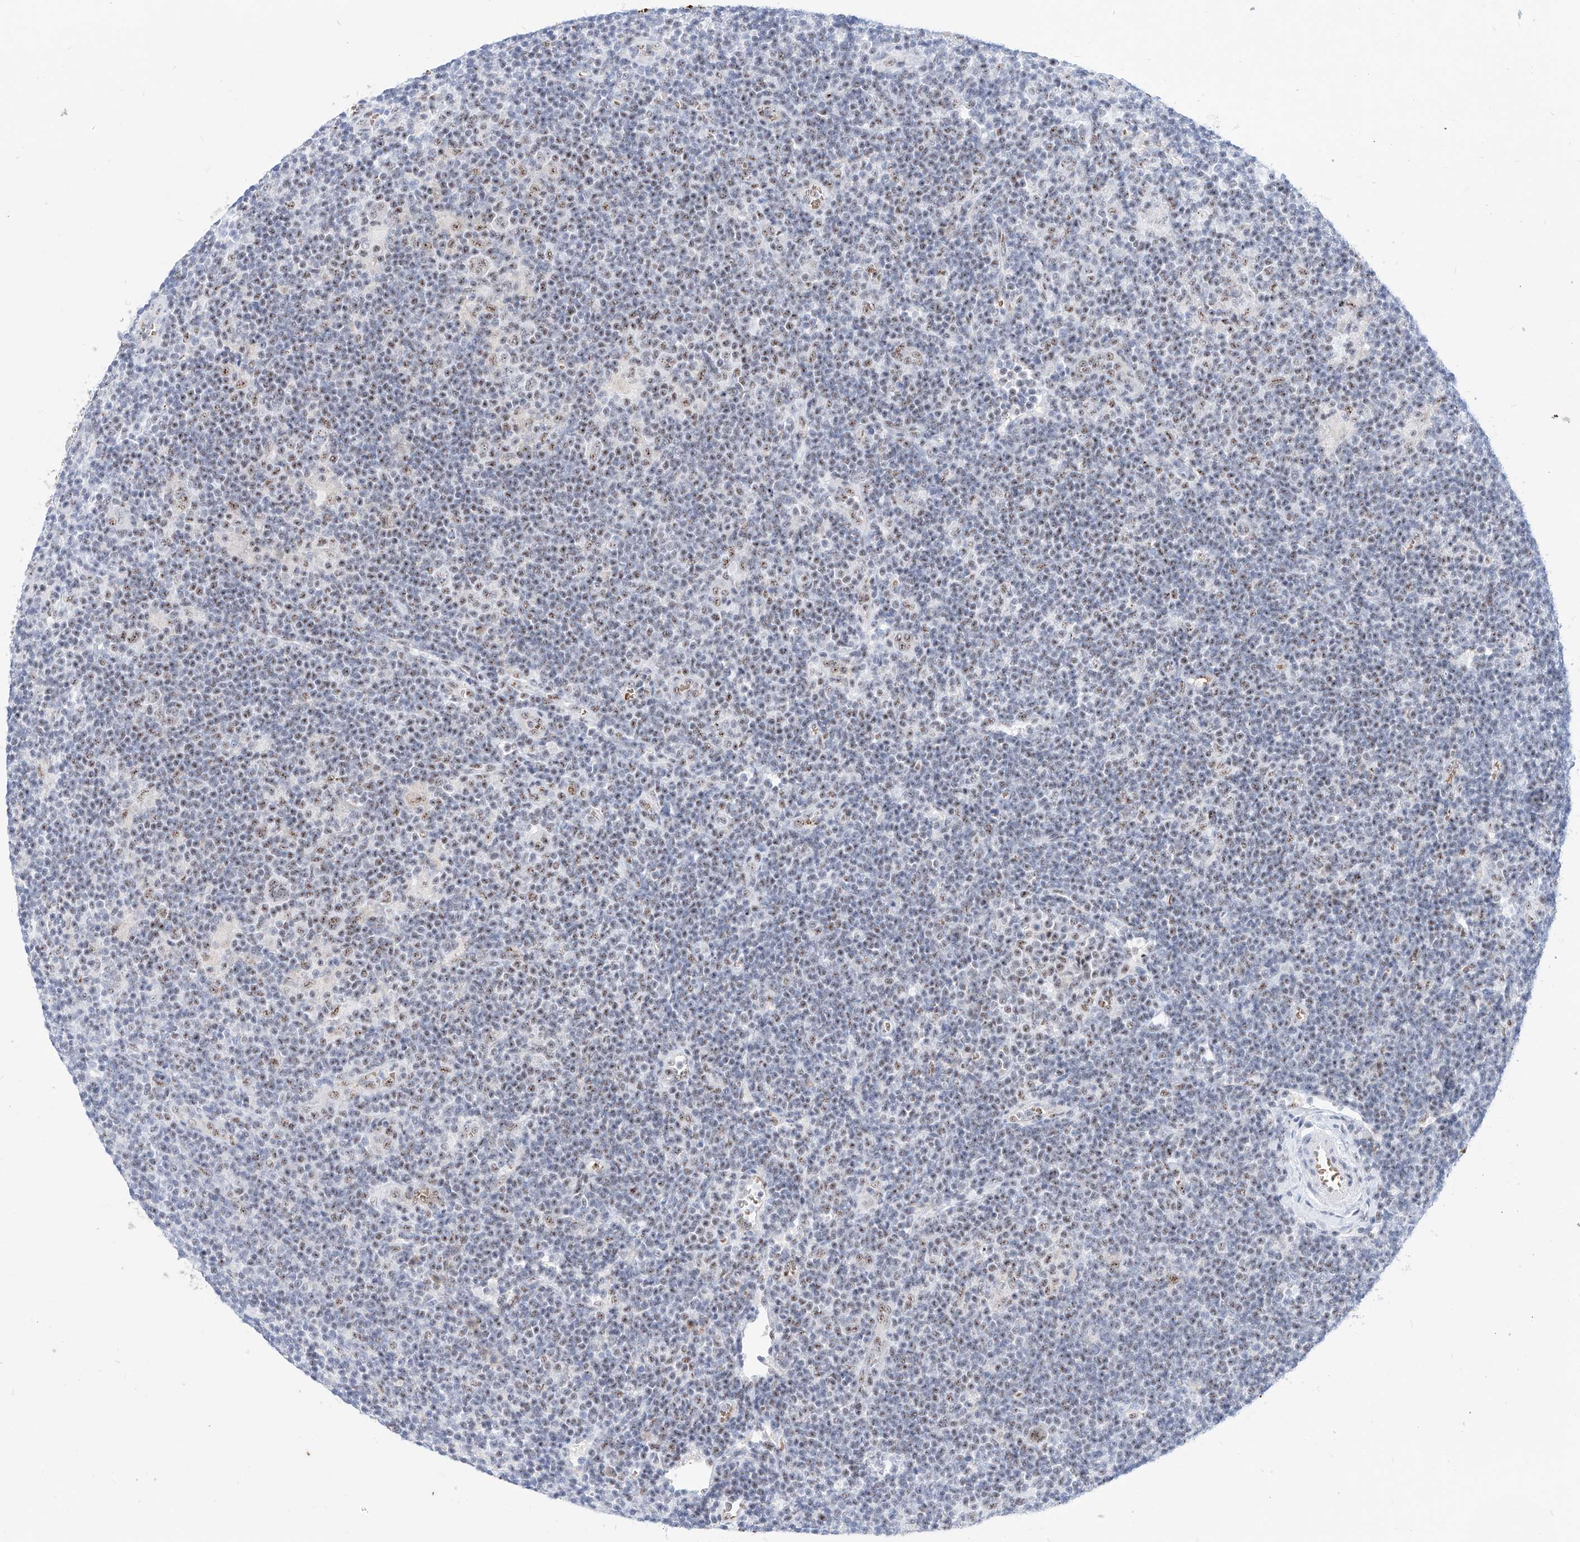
{"staining": {"intensity": "weak", "quantity": ">75%", "location": "nuclear"}, "tissue": "lymphoma", "cell_type": "Tumor cells", "image_type": "cancer", "snomed": [{"axis": "morphology", "description": "Hodgkin's disease, NOS"}, {"axis": "topography", "description": "Lymph node"}], "caption": "Hodgkin's disease tissue exhibits weak nuclear staining in approximately >75% of tumor cells, visualized by immunohistochemistry. (IHC, brightfield microscopy, high magnification).", "gene": "ZFP42", "patient": {"sex": "female", "age": 57}}